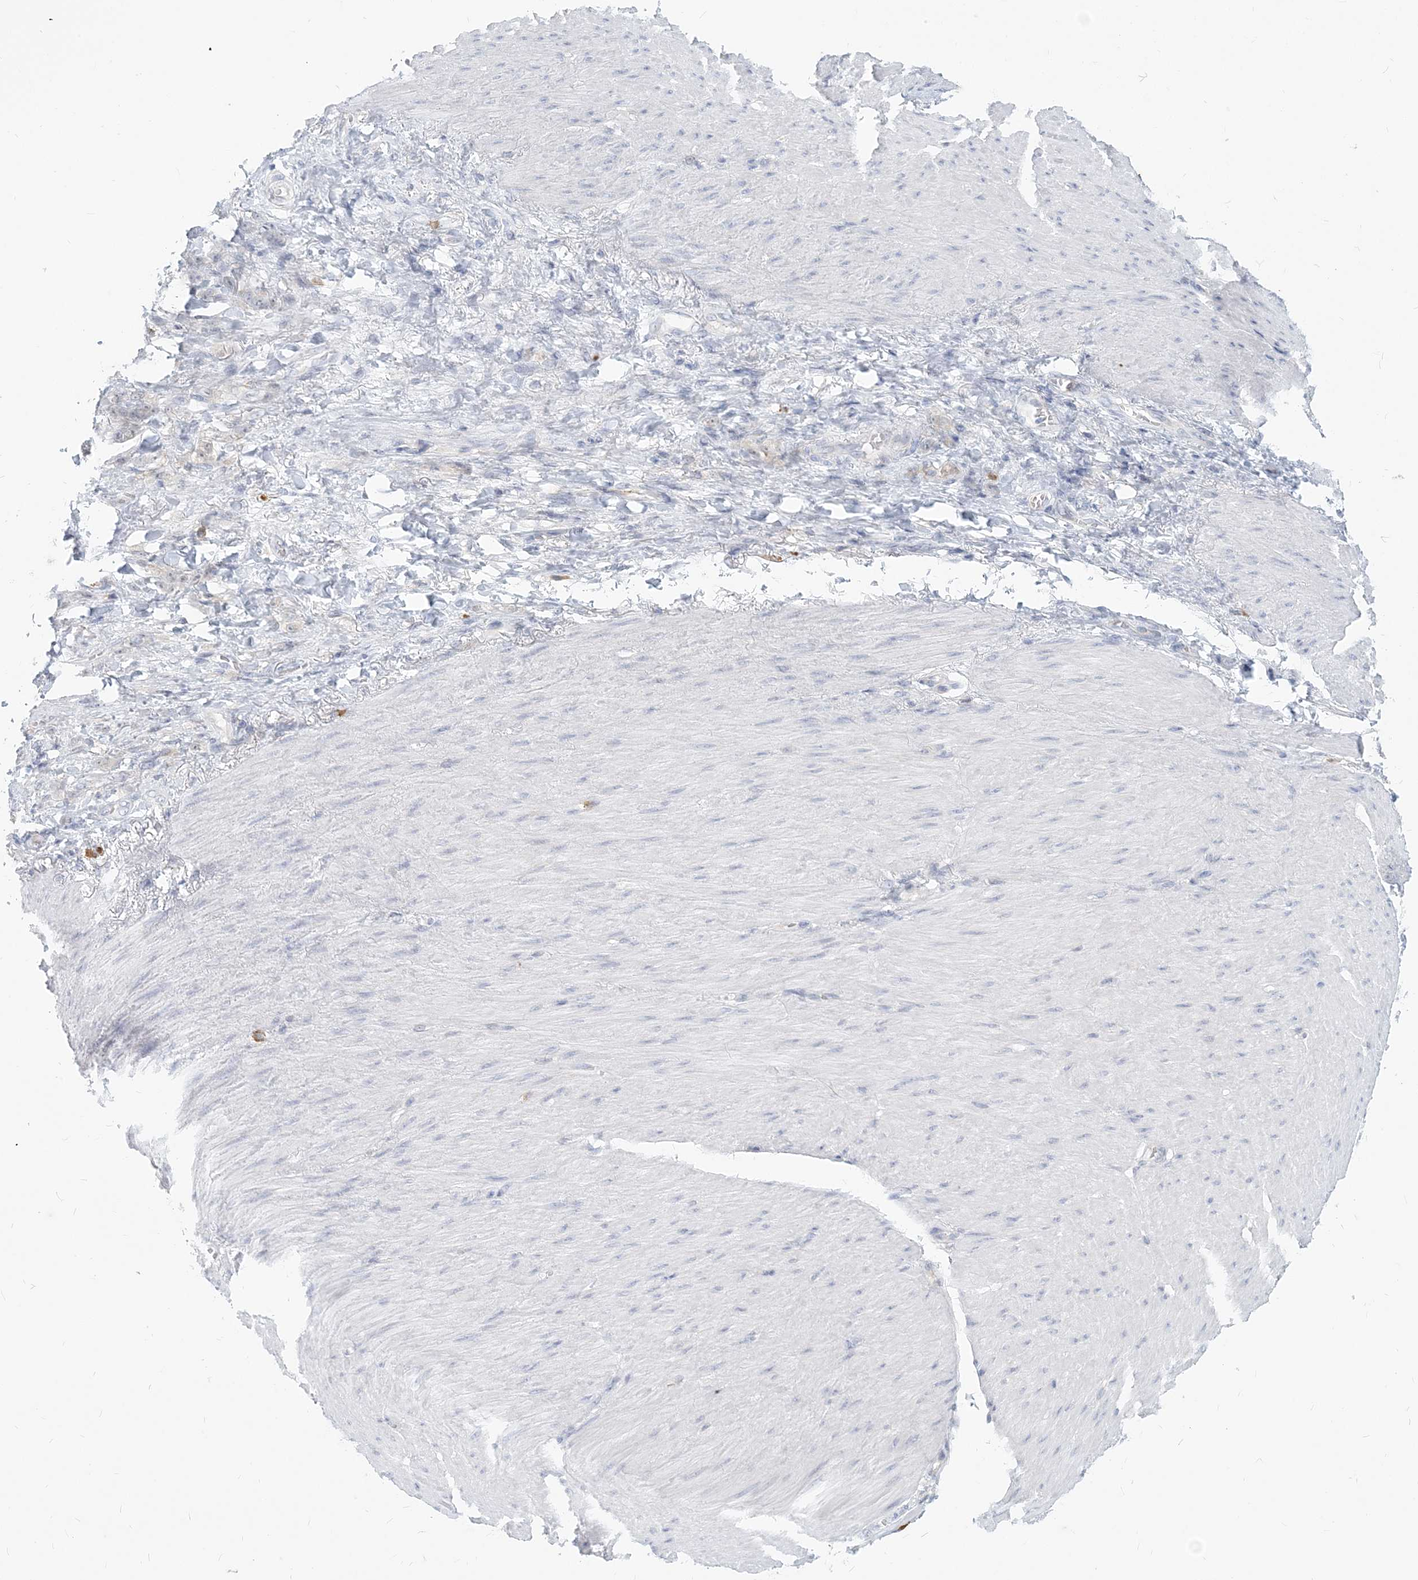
{"staining": {"intensity": "negative", "quantity": "none", "location": "none"}, "tissue": "stomach cancer", "cell_type": "Tumor cells", "image_type": "cancer", "snomed": [{"axis": "morphology", "description": "Normal tissue, NOS"}, {"axis": "morphology", "description": "Adenocarcinoma, NOS"}, {"axis": "topography", "description": "Stomach"}], "caption": "Protein analysis of stomach cancer (adenocarcinoma) exhibits no significant positivity in tumor cells.", "gene": "GMPPA", "patient": {"sex": "male", "age": 82}}